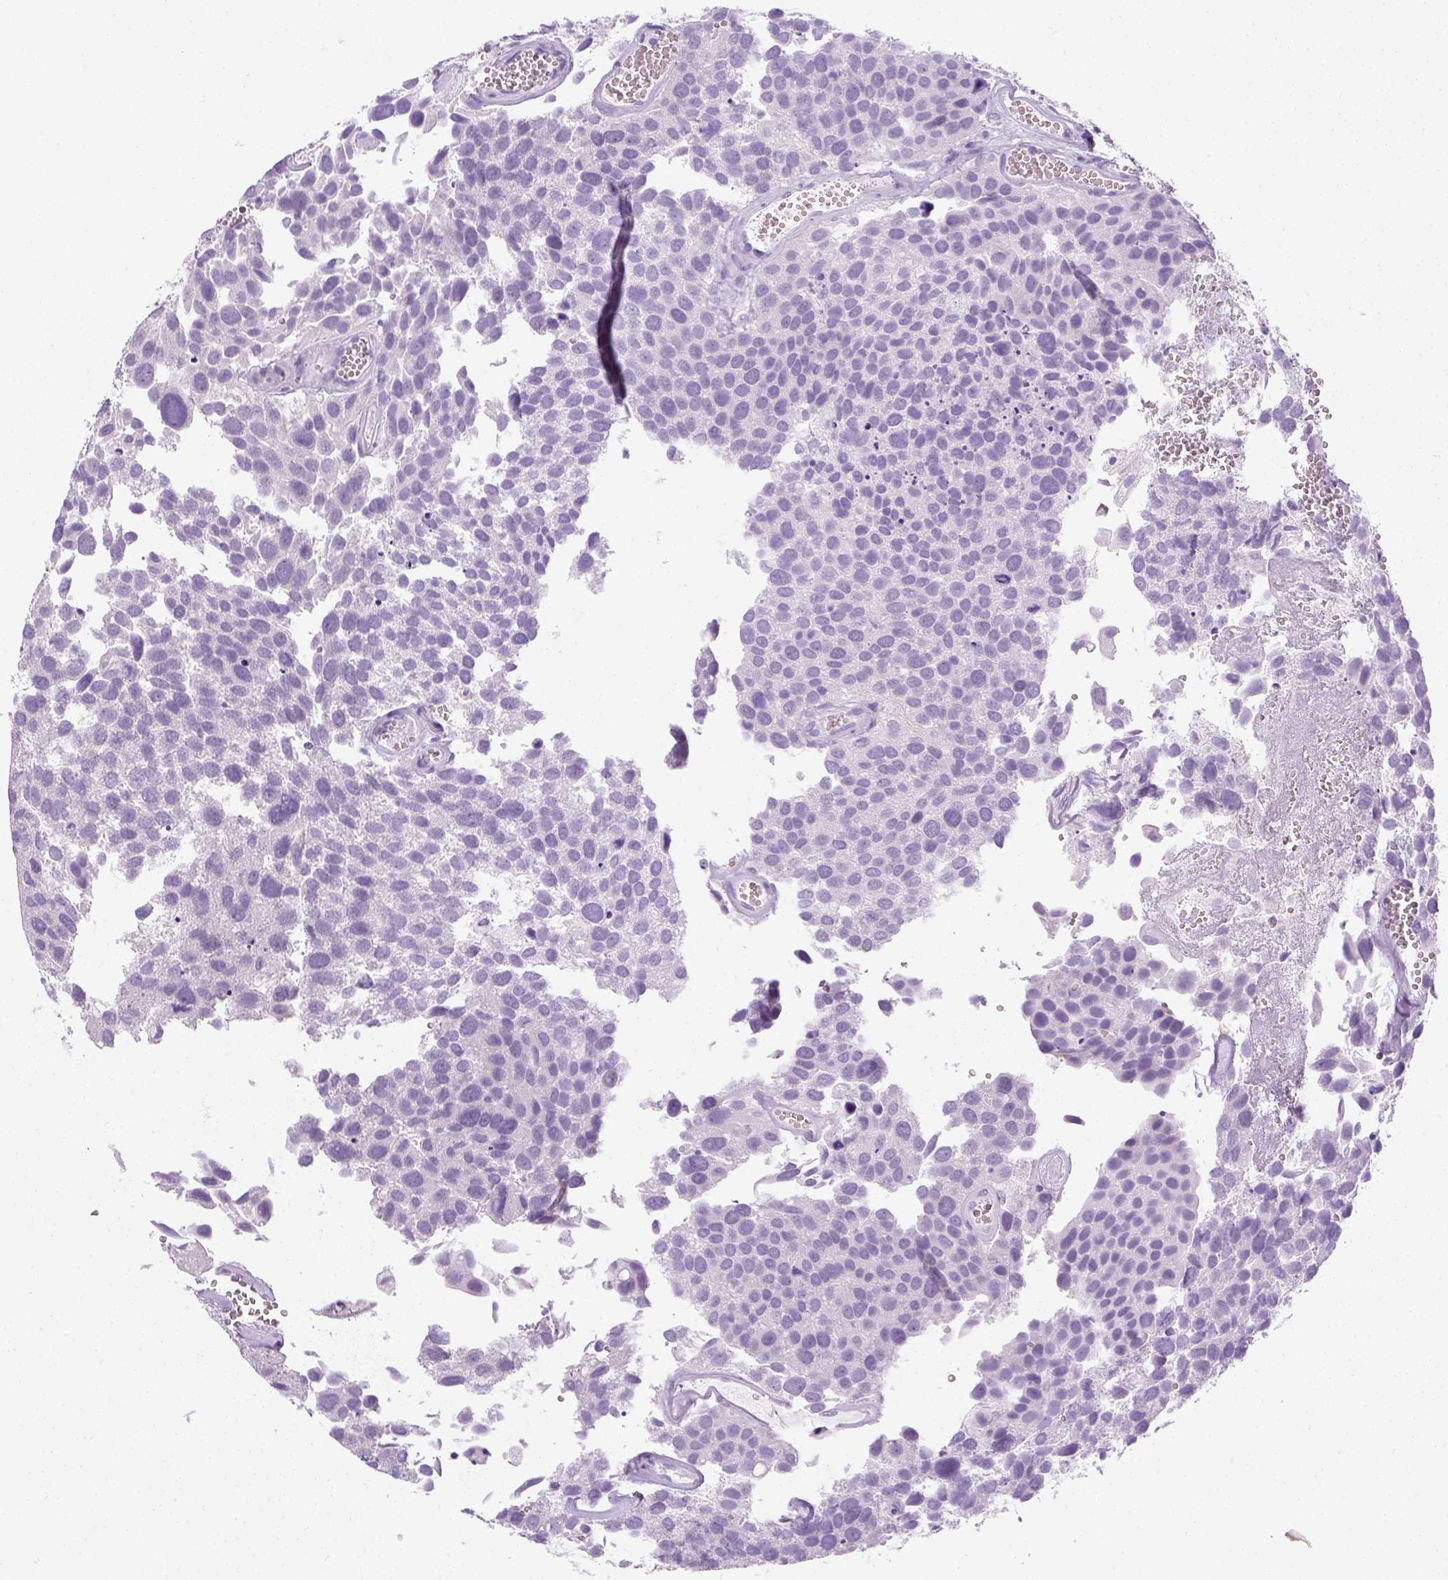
{"staining": {"intensity": "negative", "quantity": "none", "location": "none"}, "tissue": "urothelial cancer", "cell_type": "Tumor cells", "image_type": "cancer", "snomed": [{"axis": "morphology", "description": "Urothelial carcinoma, Low grade"}, {"axis": "topography", "description": "Urinary bladder"}], "caption": "Photomicrograph shows no significant protein staining in tumor cells of low-grade urothelial carcinoma.", "gene": "LGSN", "patient": {"sex": "female", "age": 69}}